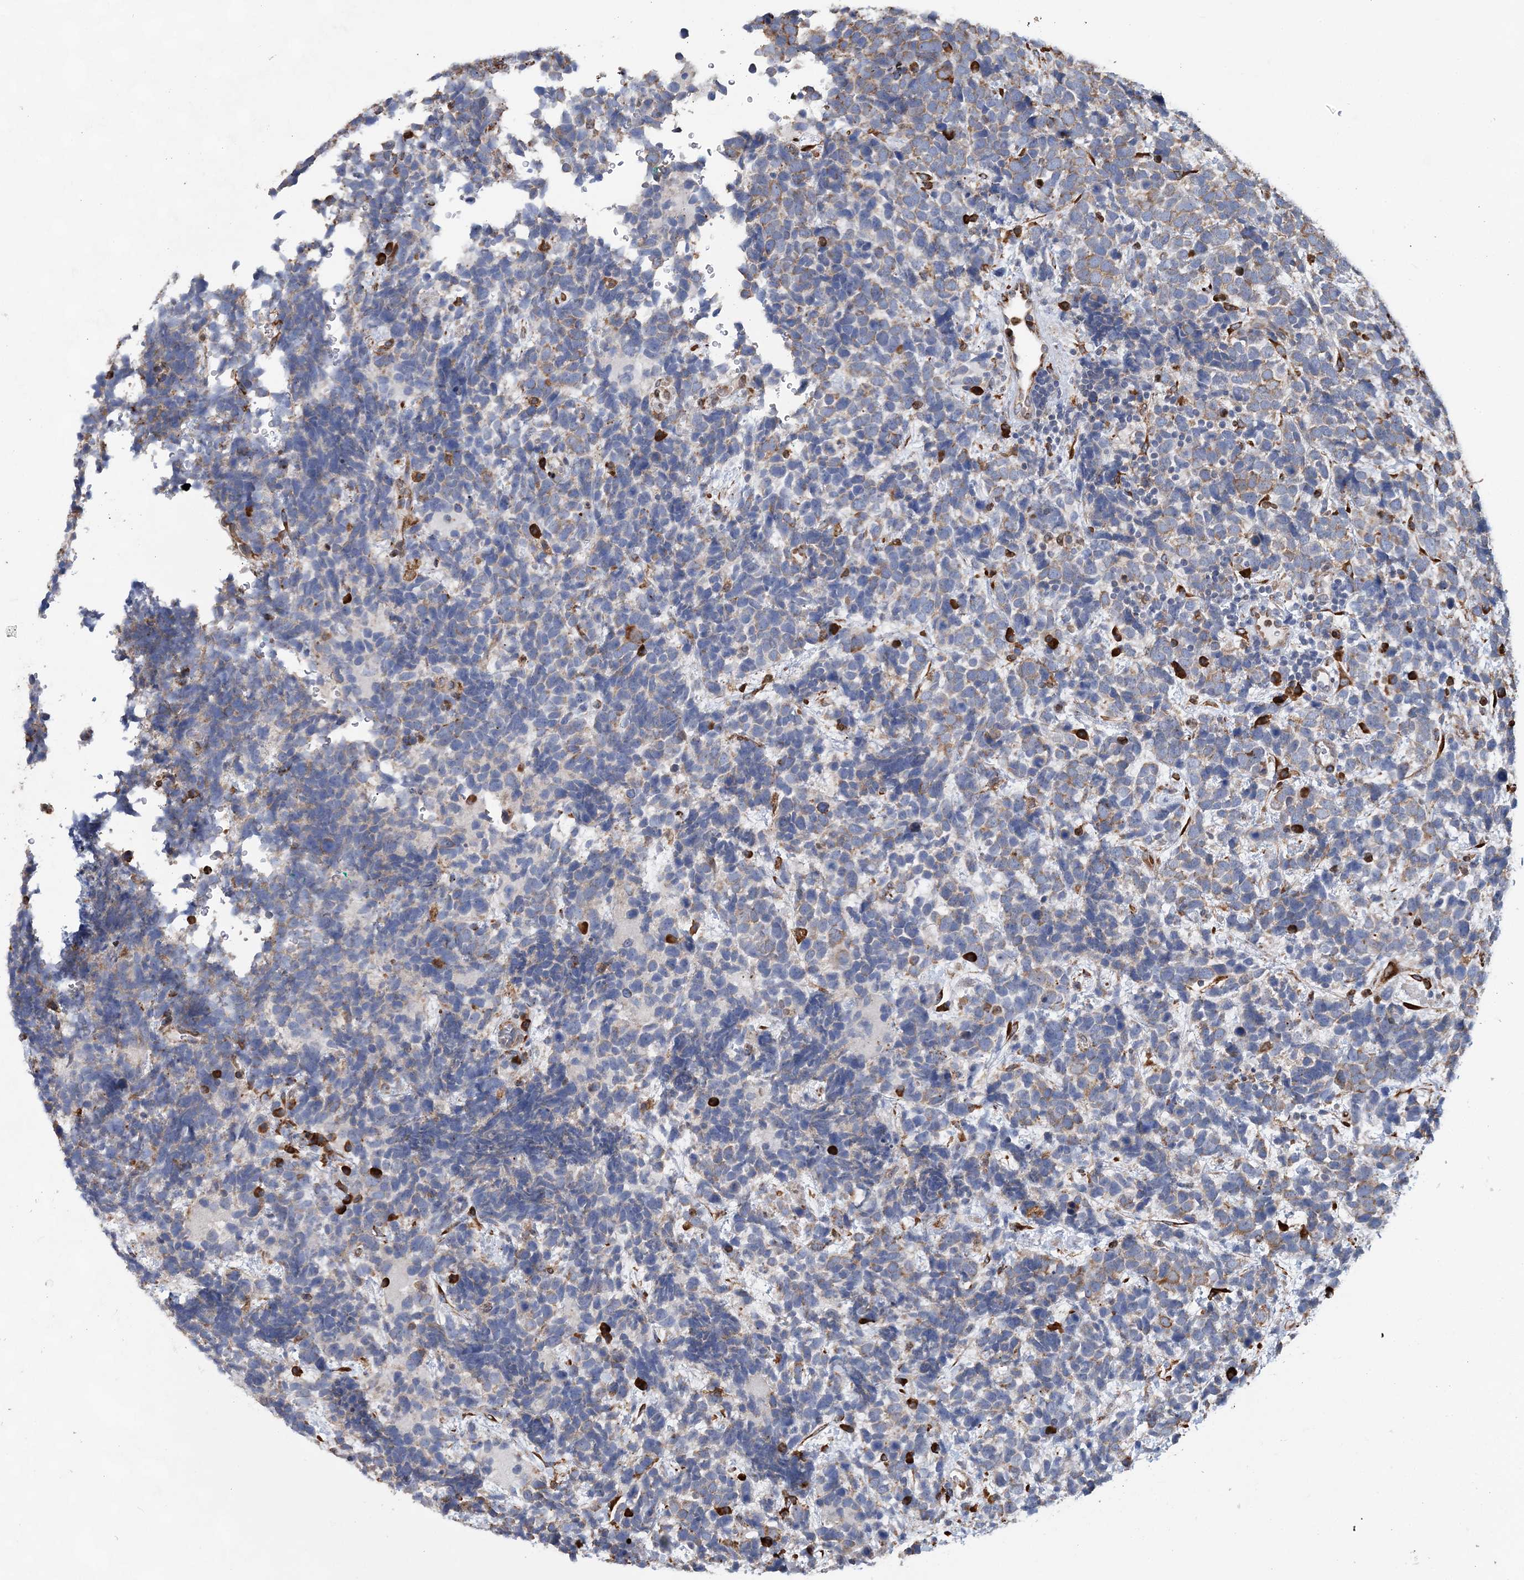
{"staining": {"intensity": "moderate", "quantity": "<25%", "location": "cytoplasmic/membranous"}, "tissue": "urothelial cancer", "cell_type": "Tumor cells", "image_type": "cancer", "snomed": [{"axis": "morphology", "description": "Urothelial carcinoma, High grade"}, {"axis": "topography", "description": "Urinary bladder"}], "caption": "Urothelial carcinoma (high-grade) stained for a protein (brown) reveals moderate cytoplasmic/membranous positive staining in about <25% of tumor cells.", "gene": "WDR12", "patient": {"sex": "female", "age": 82}}